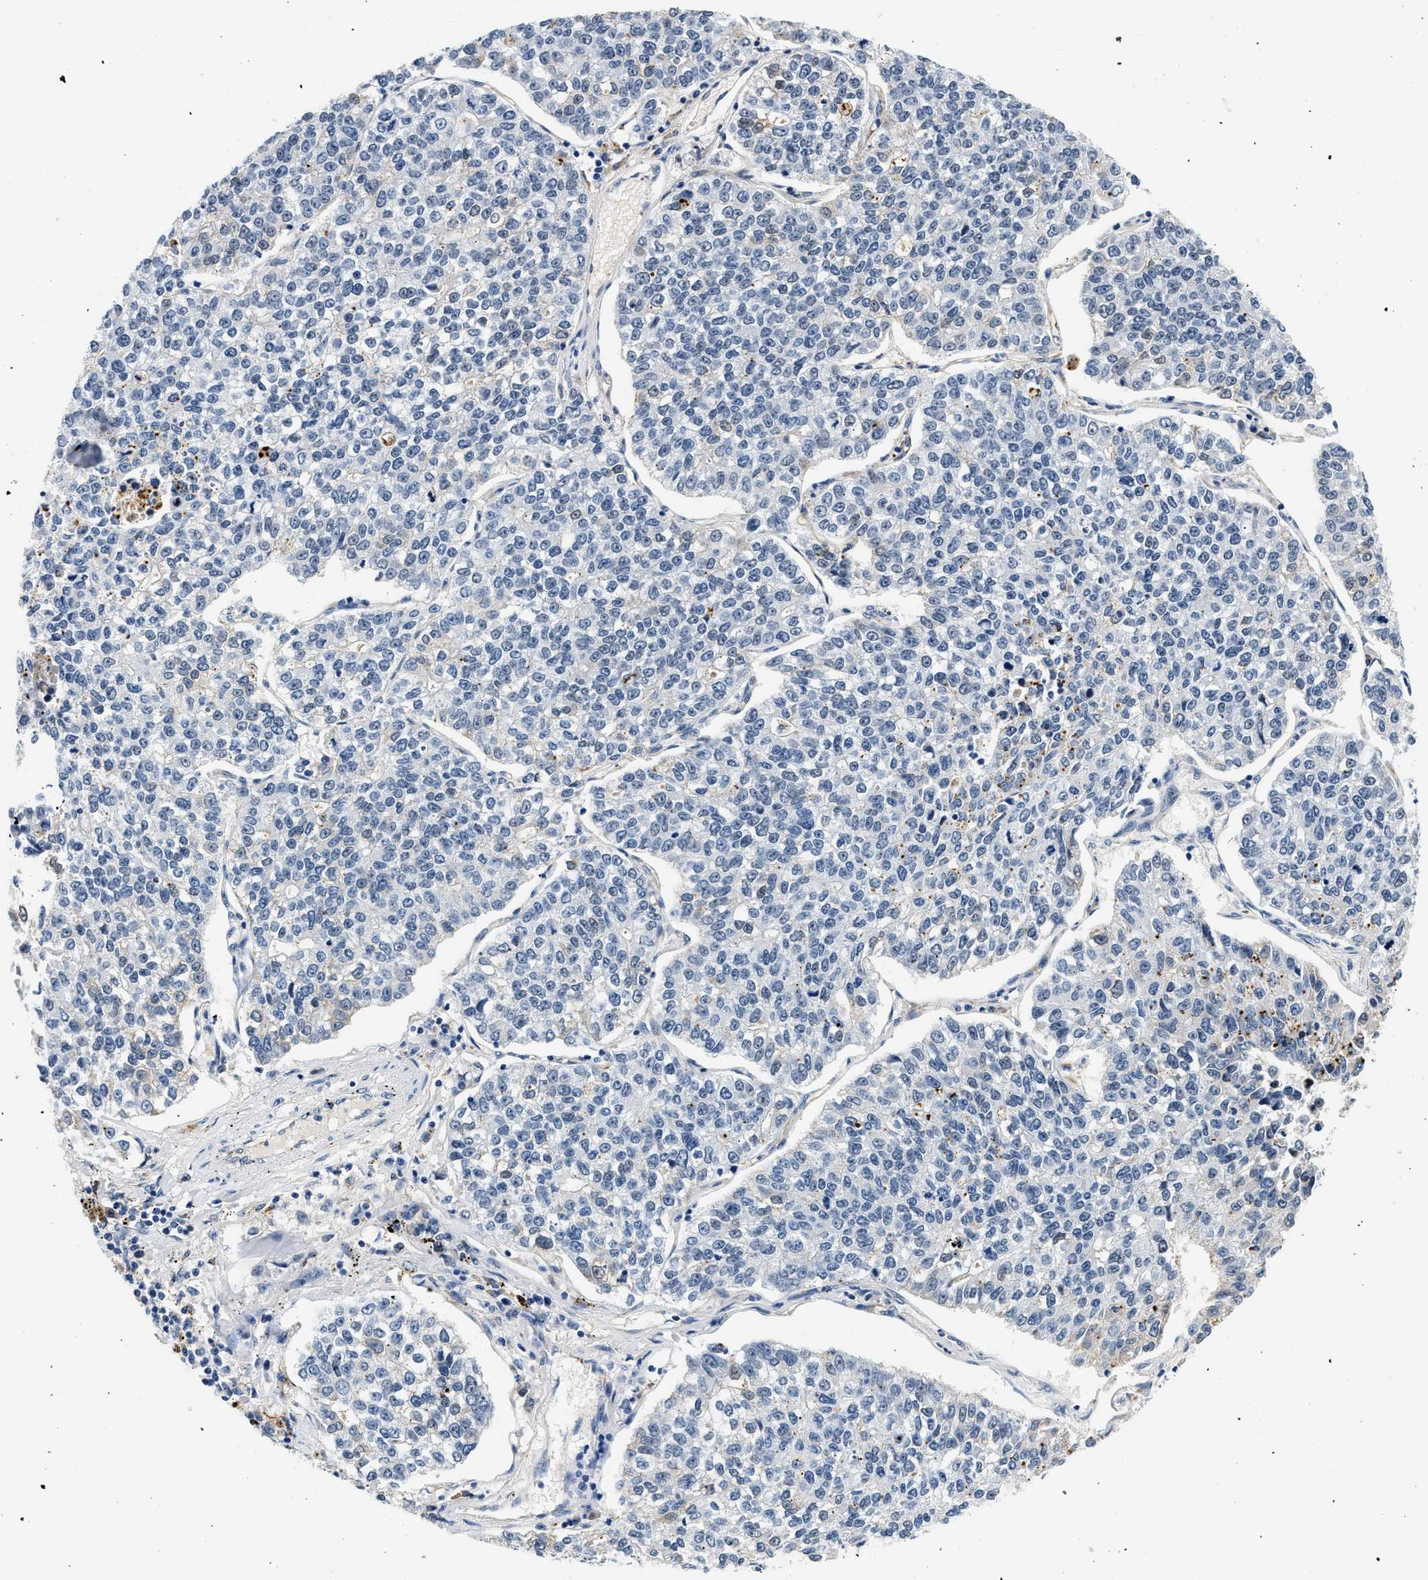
{"staining": {"intensity": "negative", "quantity": "none", "location": "none"}, "tissue": "lung cancer", "cell_type": "Tumor cells", "image_type": "cancer", "snomed": [{"axis": "morphology", "description": "Adenocarcinoma, NOS"}, {"axis": "topography", "description": "Lung"}], "caption": "Tumor cells show no significant protein staining in lung cancer.", "gene": "MED22", "patient": {"sex": "male", "age": 49}}